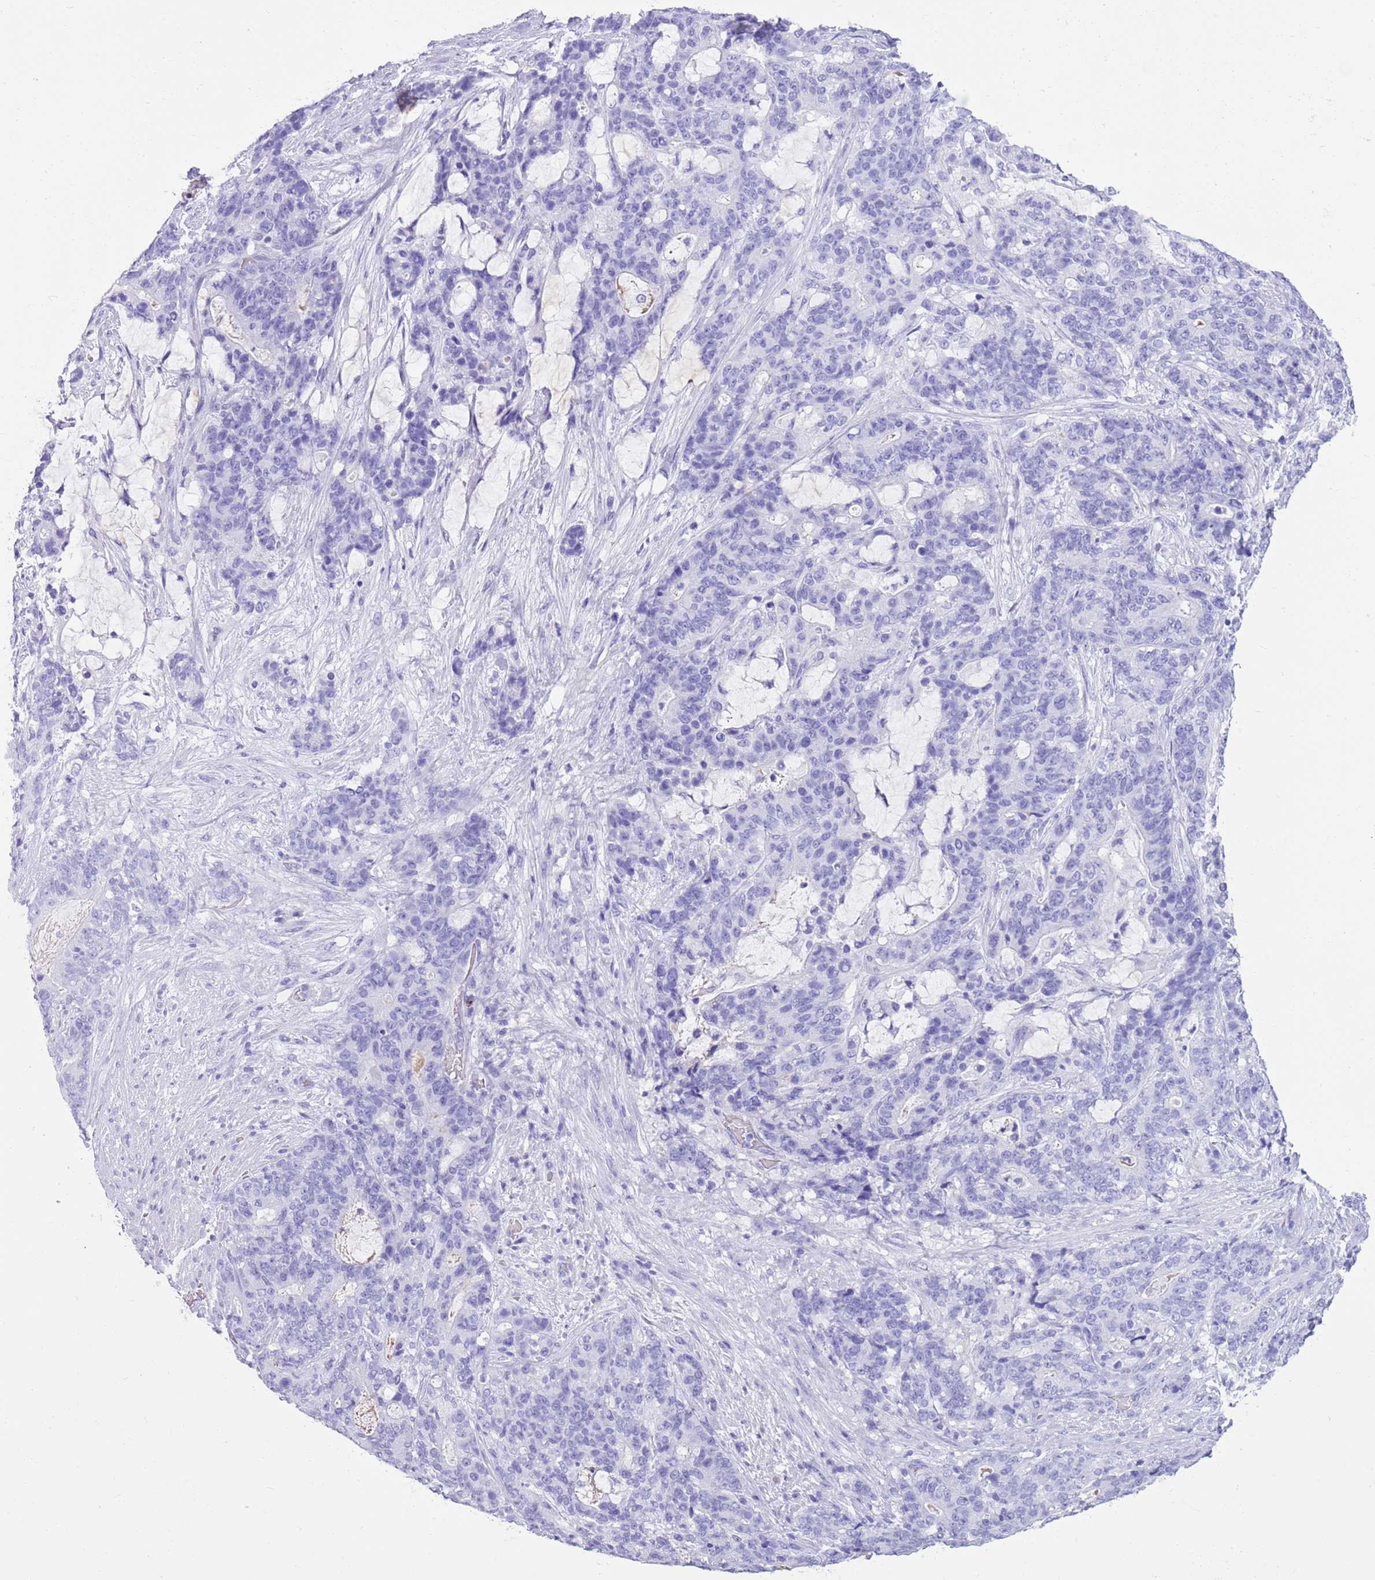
{"staining": {"intensity": "negative", "quantity": "none", "location": "none"}, "tissue": "stomach cancer", "cell_type": "Tumor cells", "image_type": "cancer", "snomed": [{"axis": "morphology", "description": "Normal tissue, NOS"}, {"axis": "morphology", "description": "Adenocarcinoma, NOS"}, {"axis": "topography", "description": "Stomach"}], "caption": "This is an immunohistochemistry (IHC) photomicrograph of human stomach adenocarcinoma. There is no expression in tumor cells.", "gene": "TBC1D10B", "patient": {"sex": "female", "age": 64}}